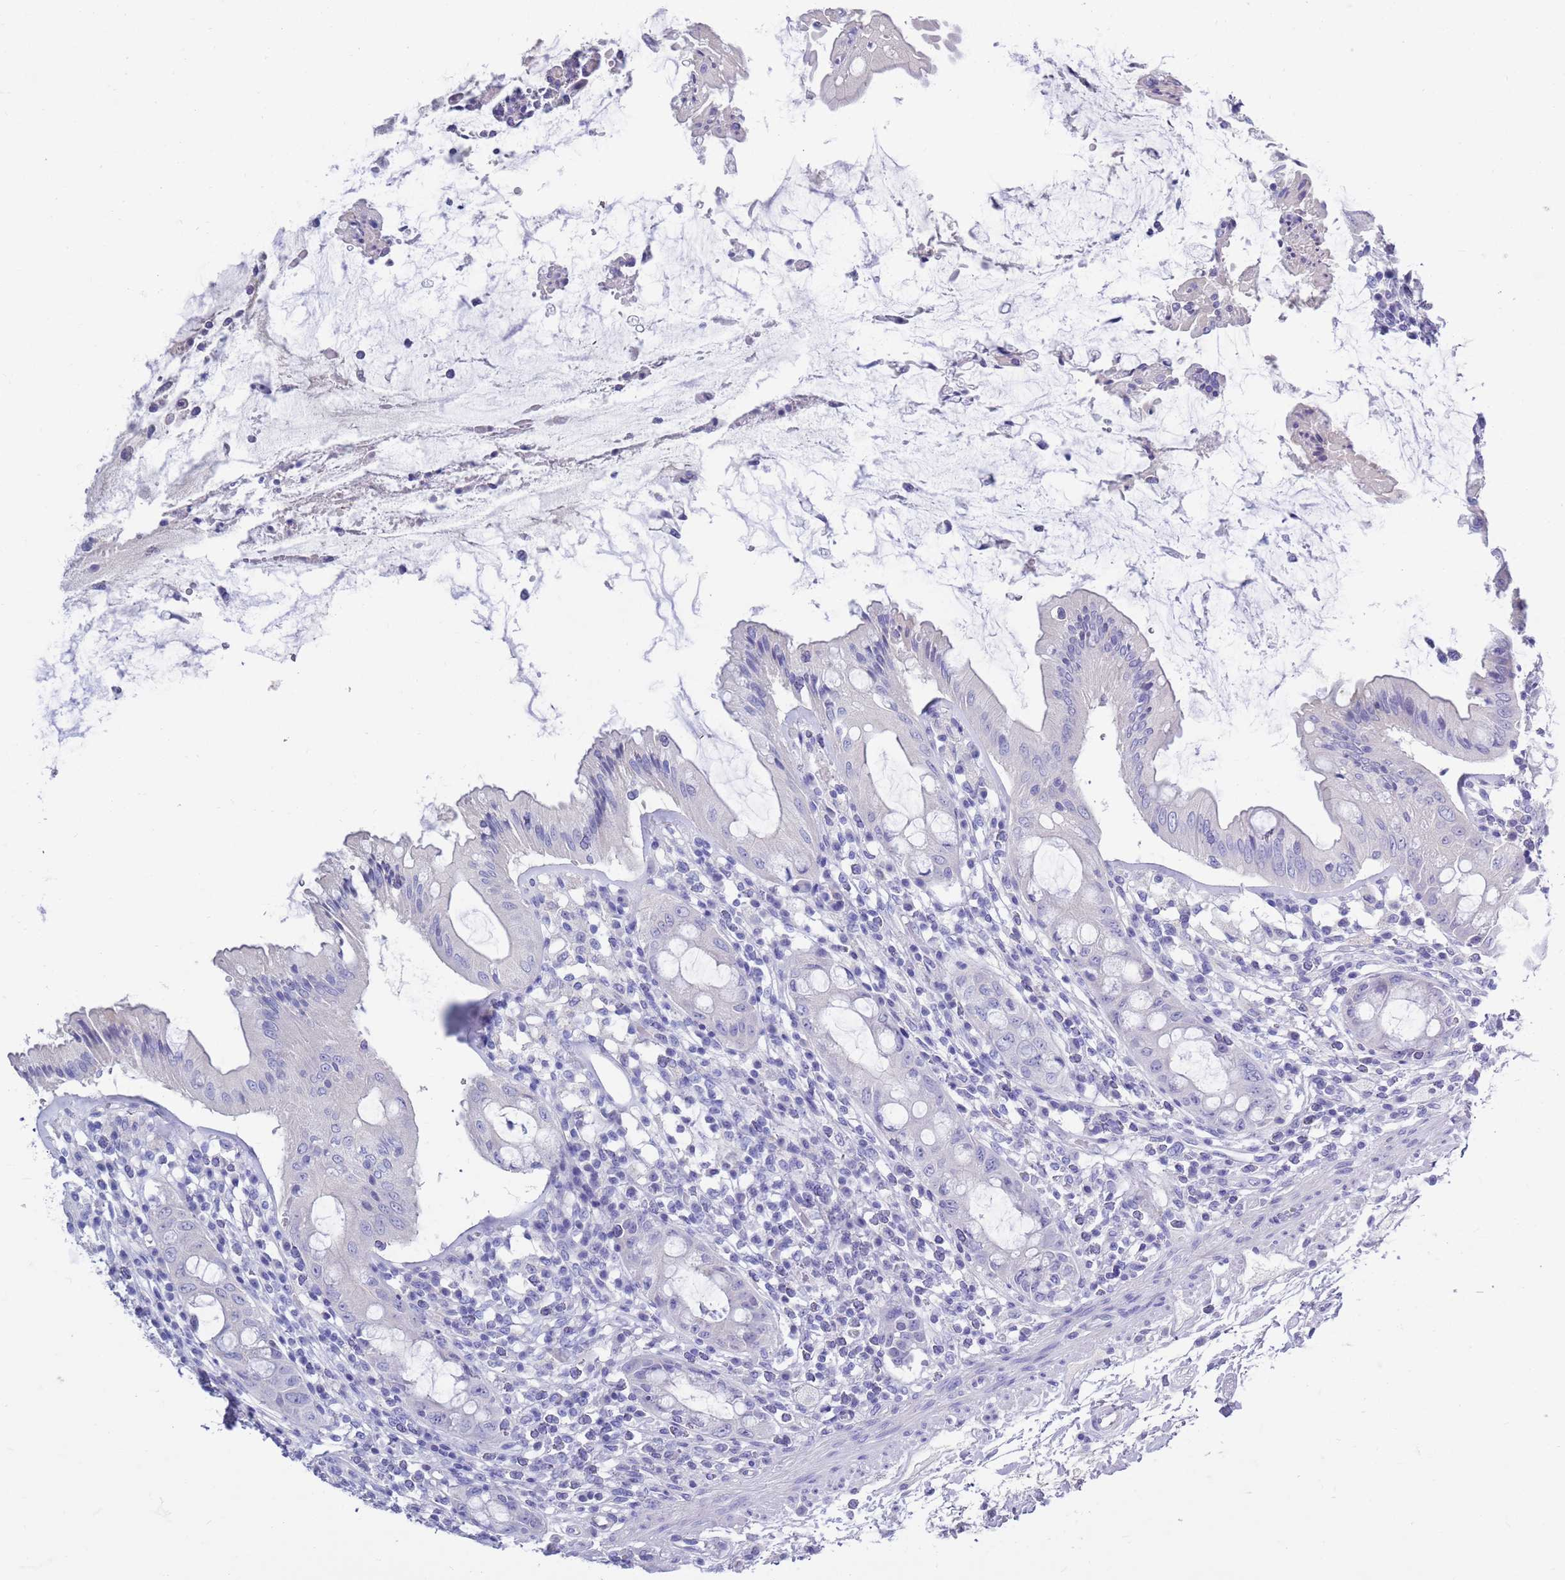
{"staining": {"intensity": "negative", "quantity": "none", "location": "none"}, "tissue": "rectum", "cell_type": "Glandular cells", "image_type": "normal", "snomed": [{"axis": "morphology", "description": "Normal tissue, NOS"}, {"axis": "topography", "description": "Rectum"}], "caption": "Immunohistochemistry (IHC) photomicrograph of unremarkable rectum: human rectum stained with DAB displays no significant protein staining in glandular cells.", "gene": "MTMR2", "patient": {"sex": "female", "age": 57}}